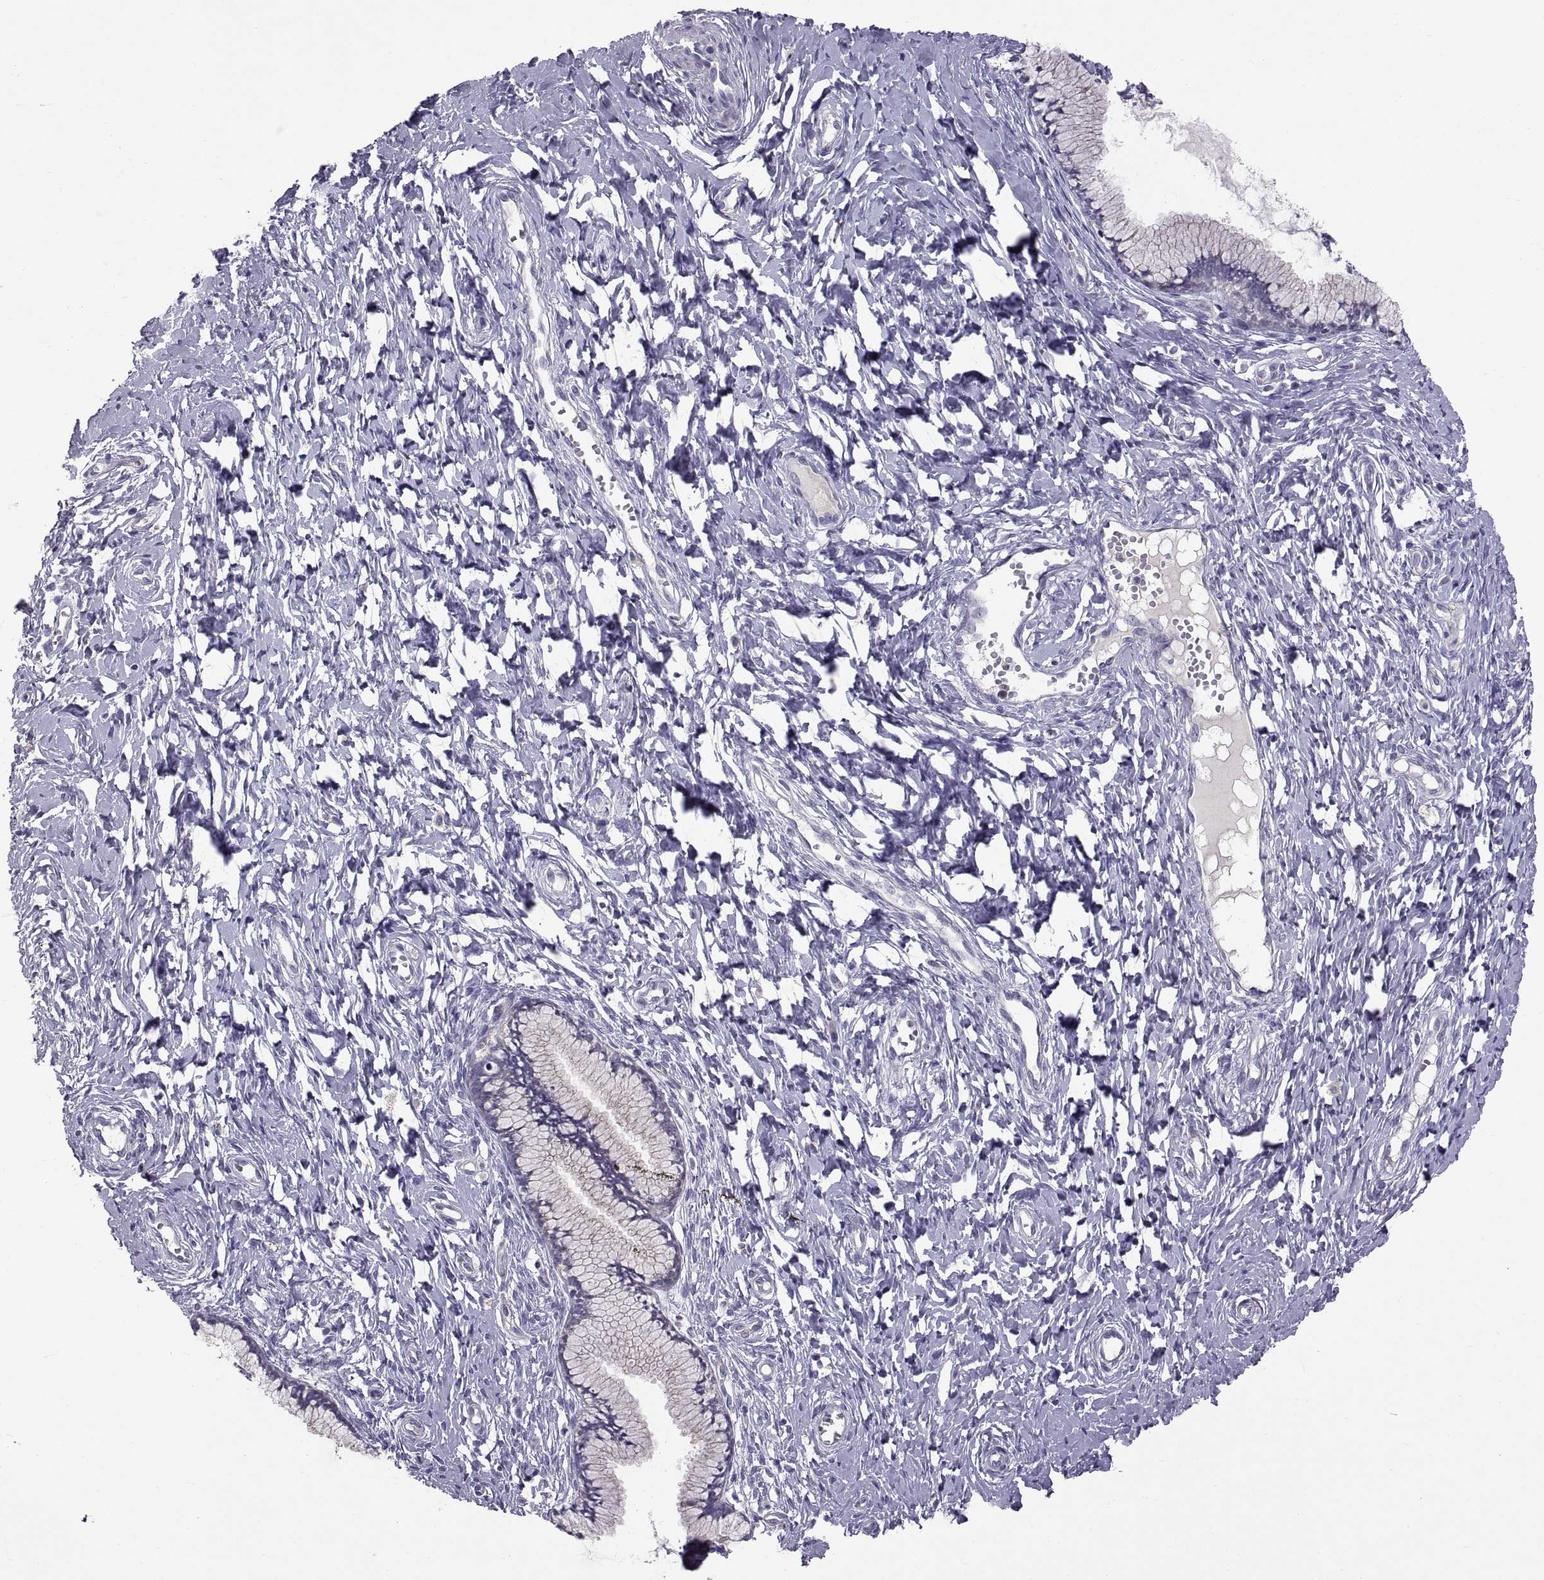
{"staining": {"intensity": "negative", "quantity": "none", "location": "none"}, "tissue": "cervix", "cell_type": "Glandular cells", "image_type": "normal", "snomed": [{"axis": "morphology", "description": "Normal tissue, NOS"}, {"axis": "topography", "description": "Cervix"}], "caption": "The histopathology image reveals no significant positivity in glandular cells of cervix. Nuclei are stained in blue.", "gene": "ARSL", "patient": {"sex": "female", "age": 40}}